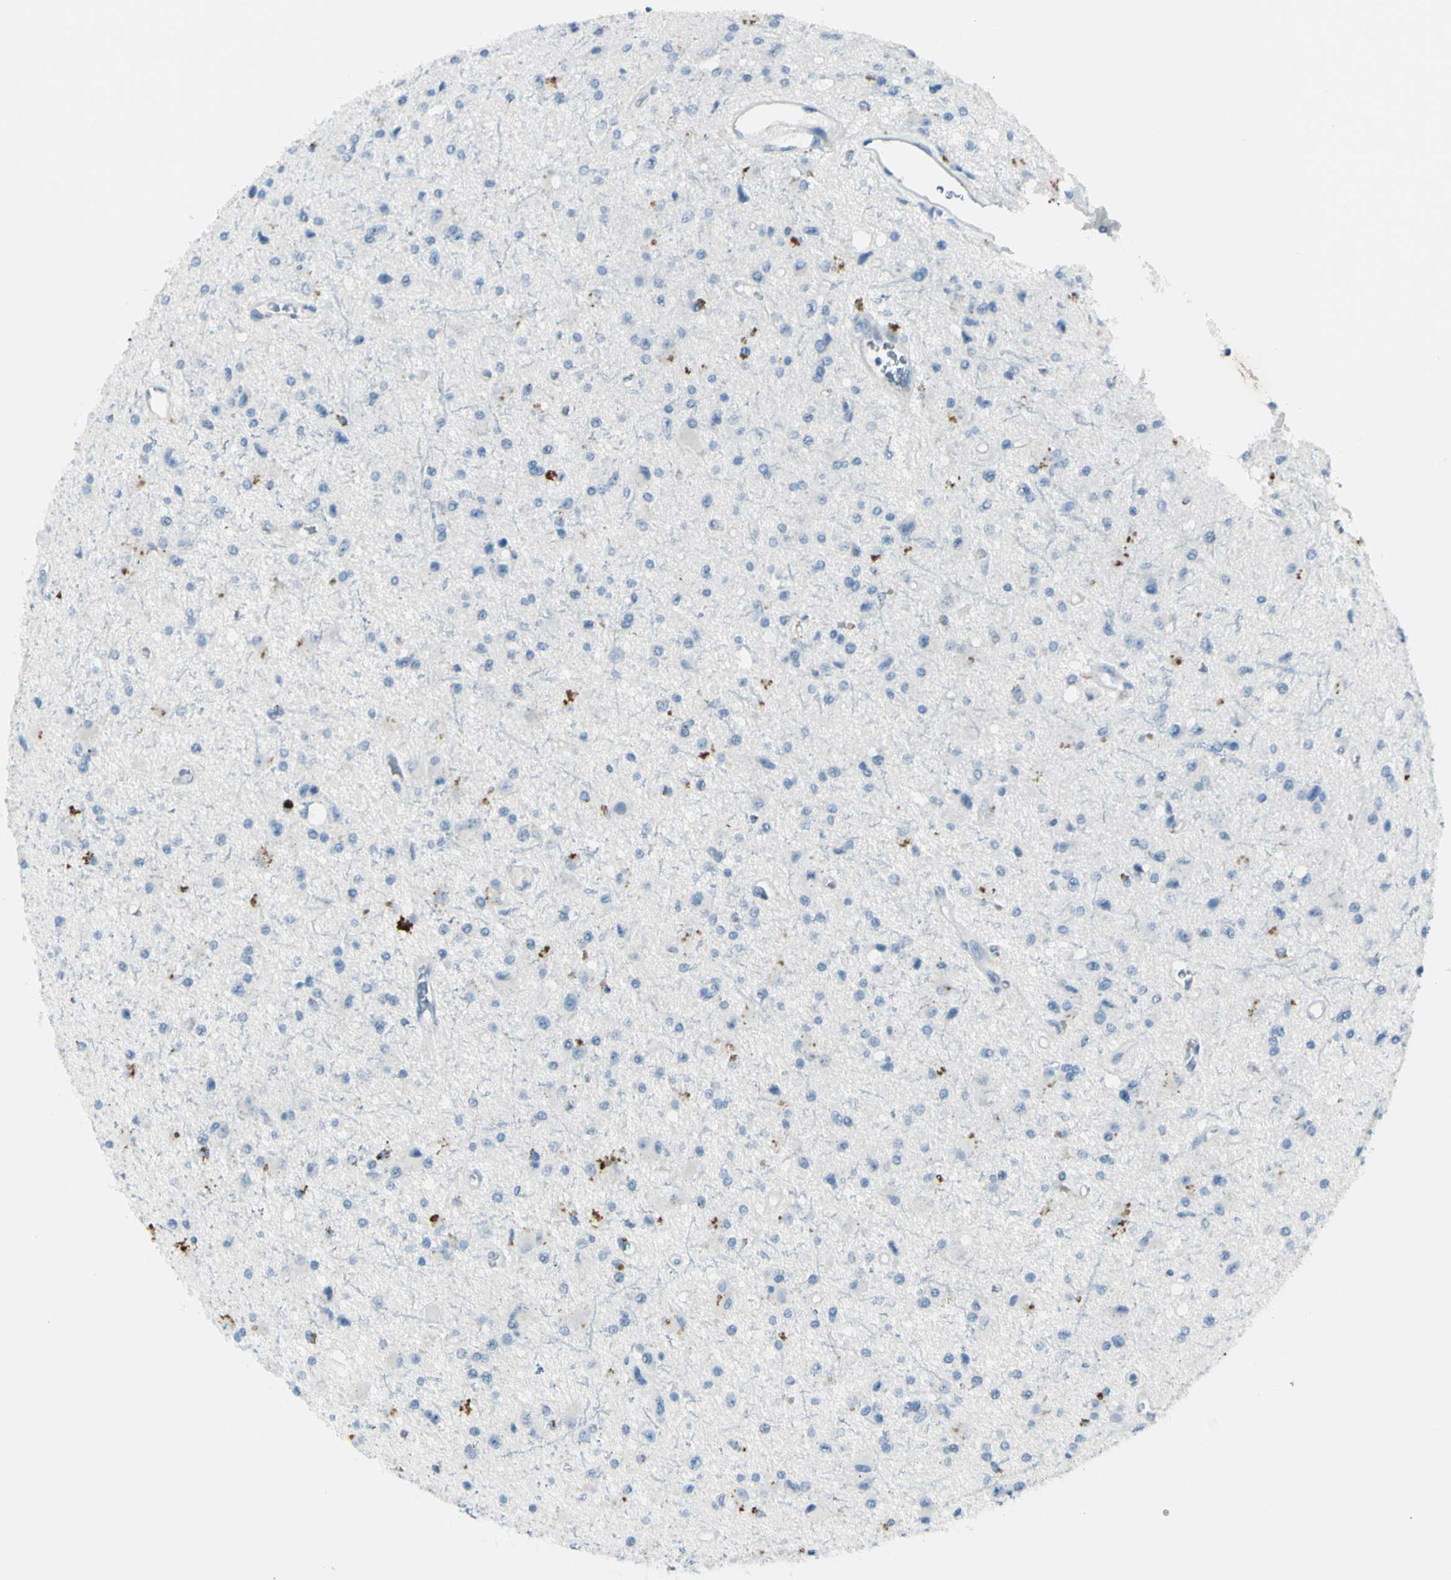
{"staining": {"intensity": "moderate", "quantity": "<25%", "location": "cytoplasmic/membranous"}, "tissue": "glioma", "cell_type": "Tumor cells", "image_type": "cancer", "snomed": [{"axis": "morphology", "description": "Glioma, malignant, Low grade"}, {"axis": "topography", "description": "Brain"}], "caption": "Moderate cytoplasmic/membranous protein staining is identified in about <25% of tumor cells in glioma. The protein of interest is stained brown, and the nuclei are stained in blue (DAB (3,3'-diaminobenzidine) IHC with brightfield microscopy, high magnification).", "gene": "B4GALT1", "patient": {"sex": "male", "age": 58}}